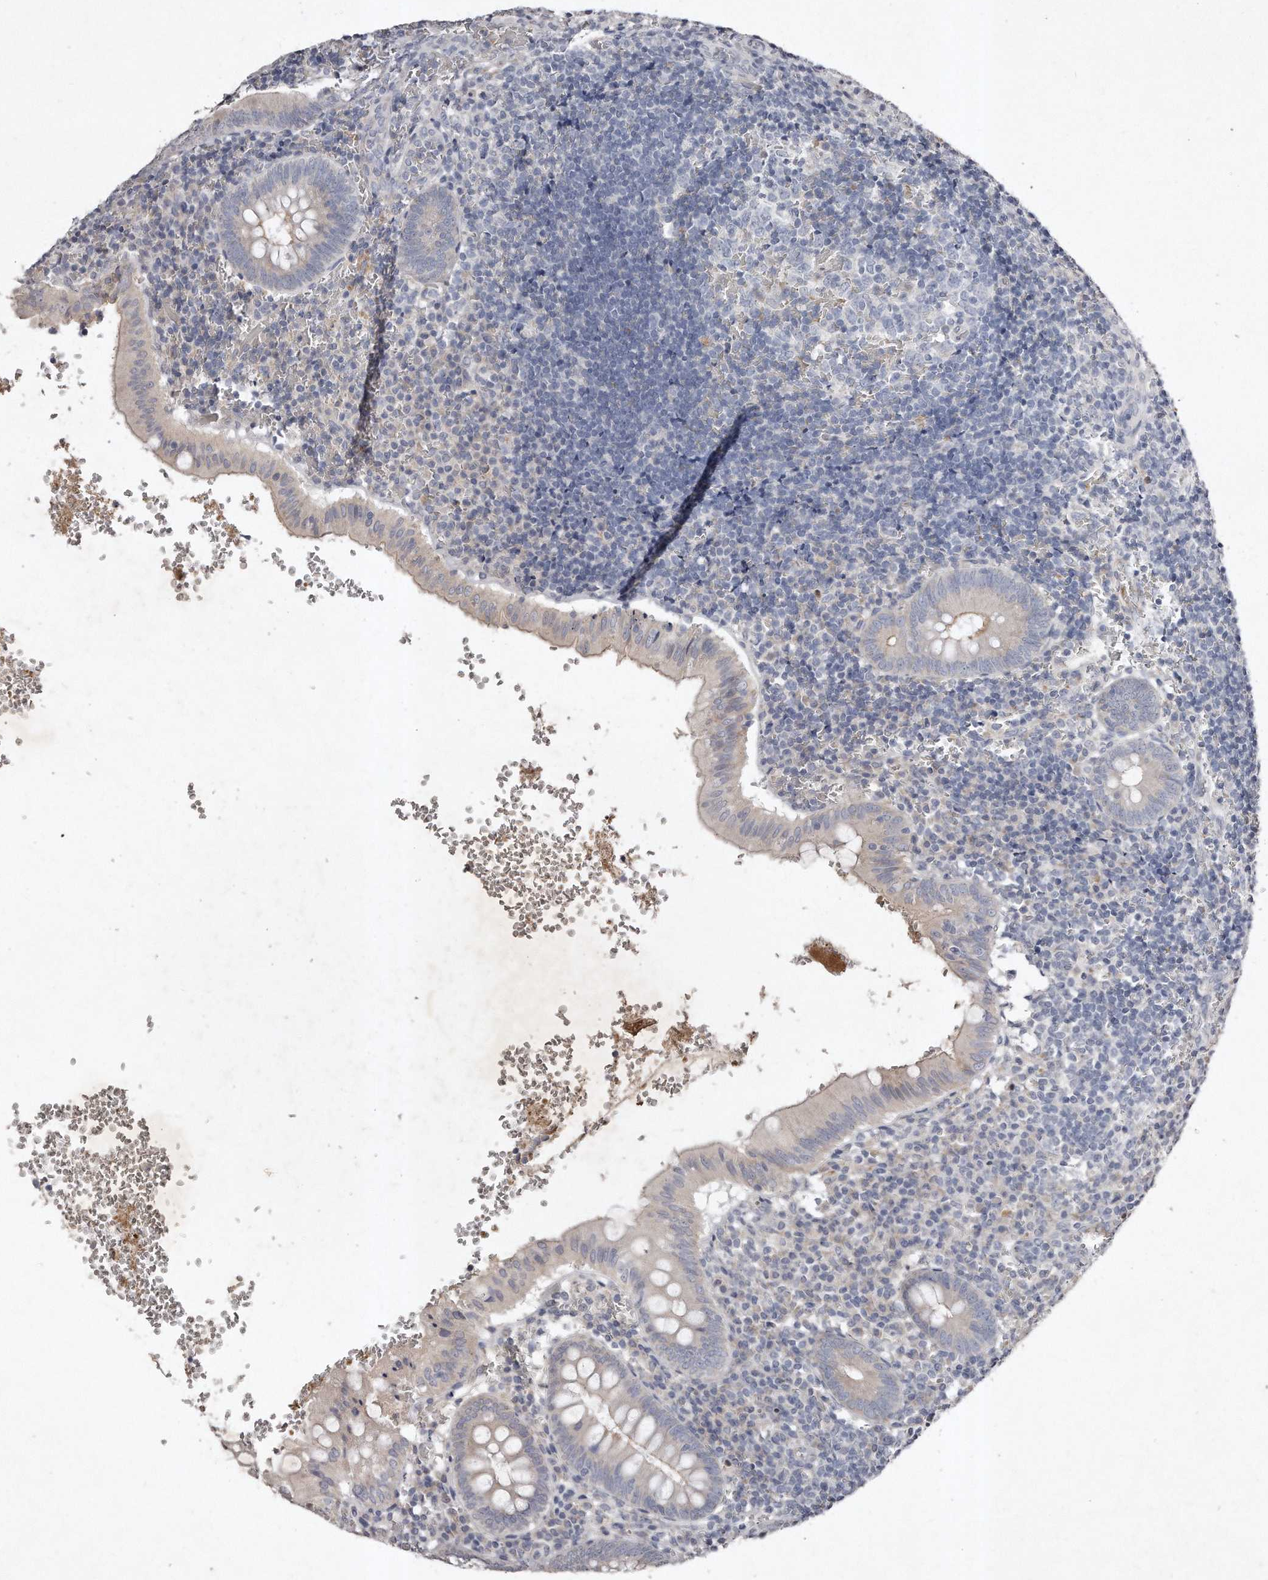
{"staining": {"intensity": "moderate", "quantity": "<25%", "location": "cytoplasmic/membranous"}, "tissue": "appendix", "cell_type": "Glandular cells", "image_type": "normal", "snomed": [{"axis": "morphology", "description": "Normal tissue, NOS"}, {"axis": "topography", "description": "Appendix"}], "caption": "Benign appendix was stained to show a protein in brown. There is low levels of moderate cytoplasmic/membranous positivity in about <25% of glandular cells. (DAB (3,3'-diaminobenzidine) IHC, brown staining for protein, blue staining for nuclei).", "gene": "TECR", "patient": {"sex": "male", "age": 8}}